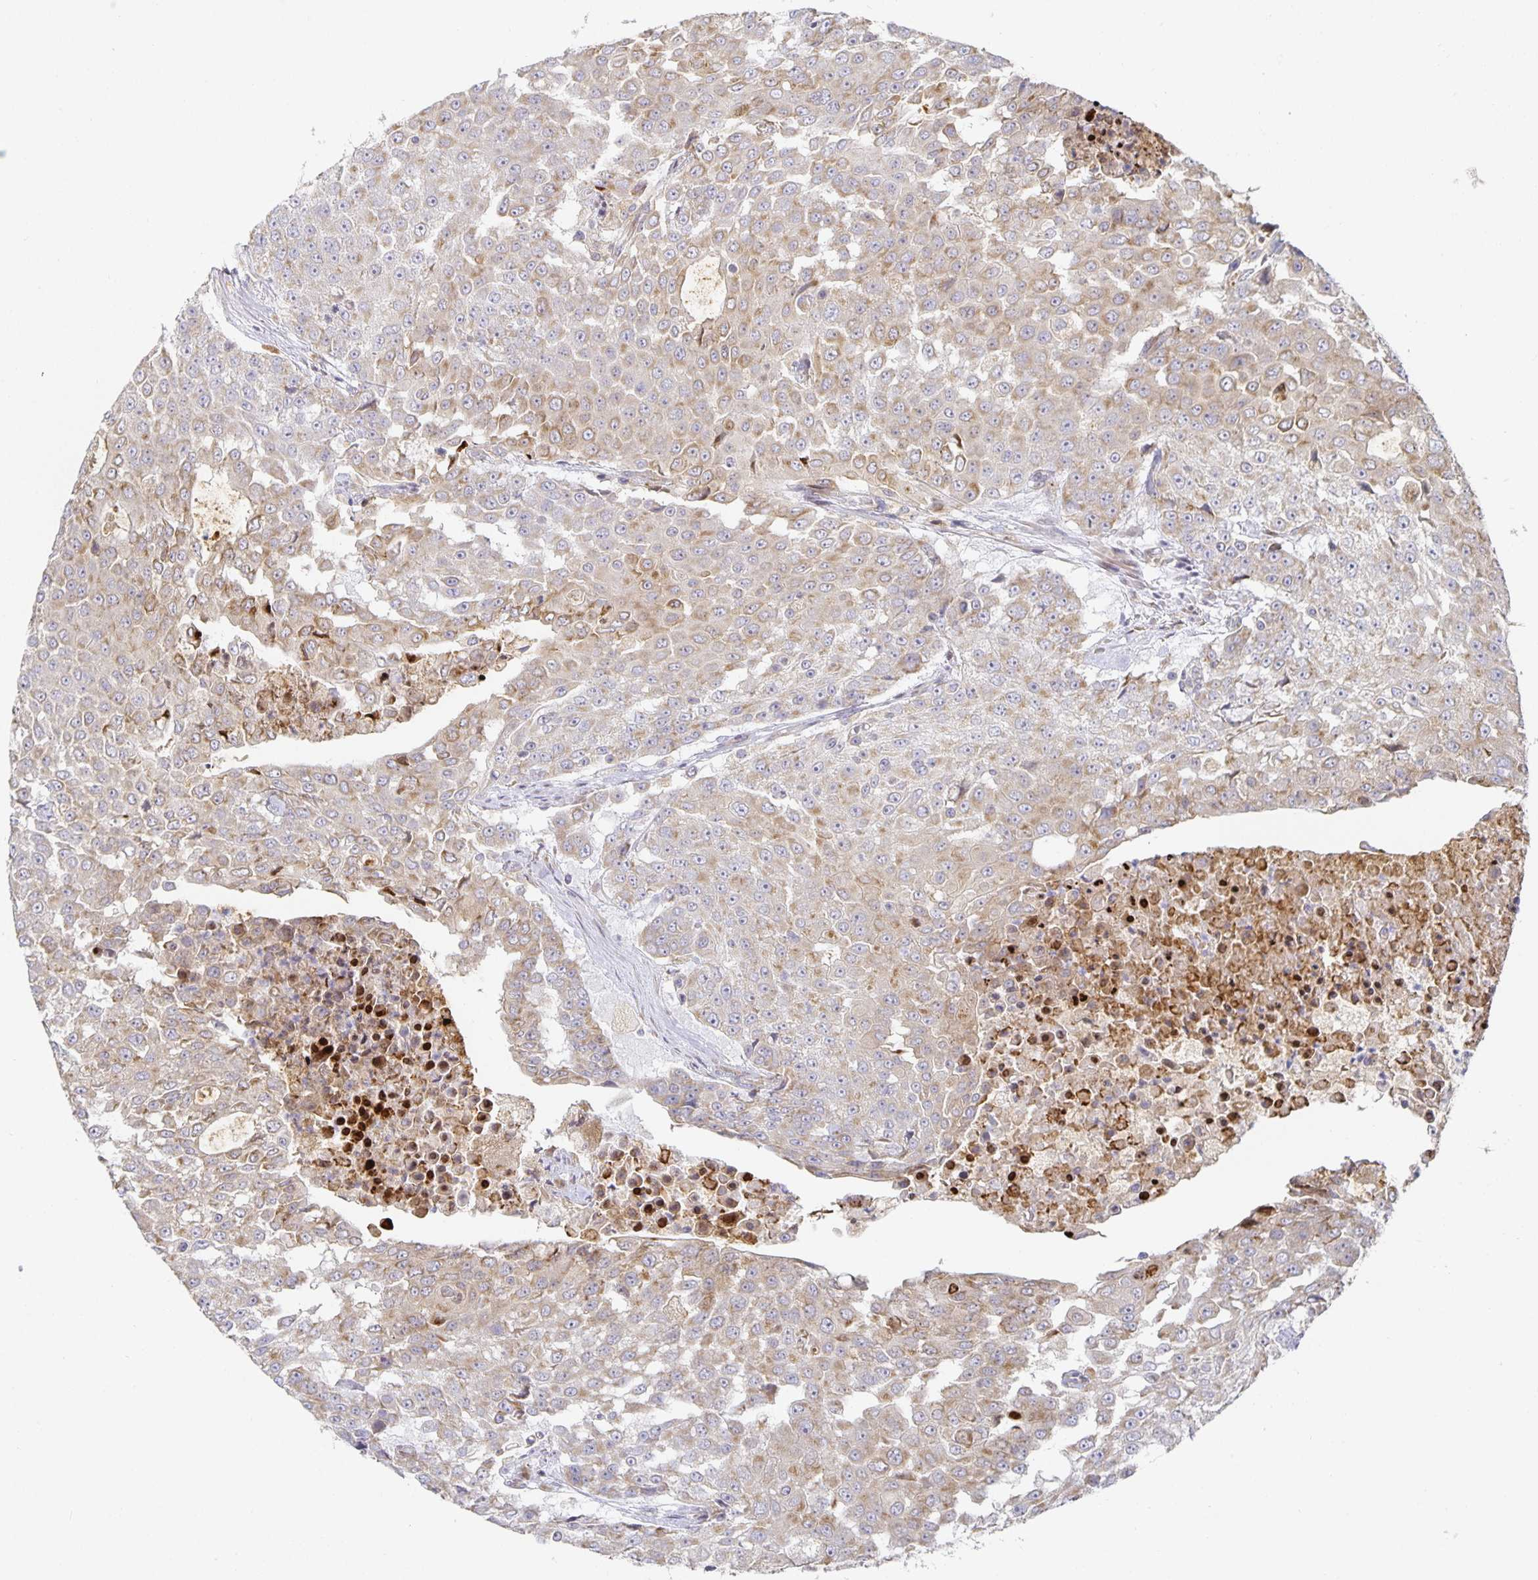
{"staining": {"intensity": "weak", "quantity": "<25%", "location": "cytoplasmic/membranous"}, "tissue": "urothelial cancer", "cell_type": "Tumor cells", "image_type": "cancer", "snomed": [{"axis": "morphology", "description": "Urothelial carcinoma, High grade"}, {"axis": "topography", "description": "Urinary bladder"}], "caption": "Tumor cells are negative for brown protein staining in urothelial carcinoma (high-grade). (Immunohistochemistry (ihc), brightfield microscopy, high magnification).", "gene": "NOMO1", "patient": {"sex": "female", "age": 63}}